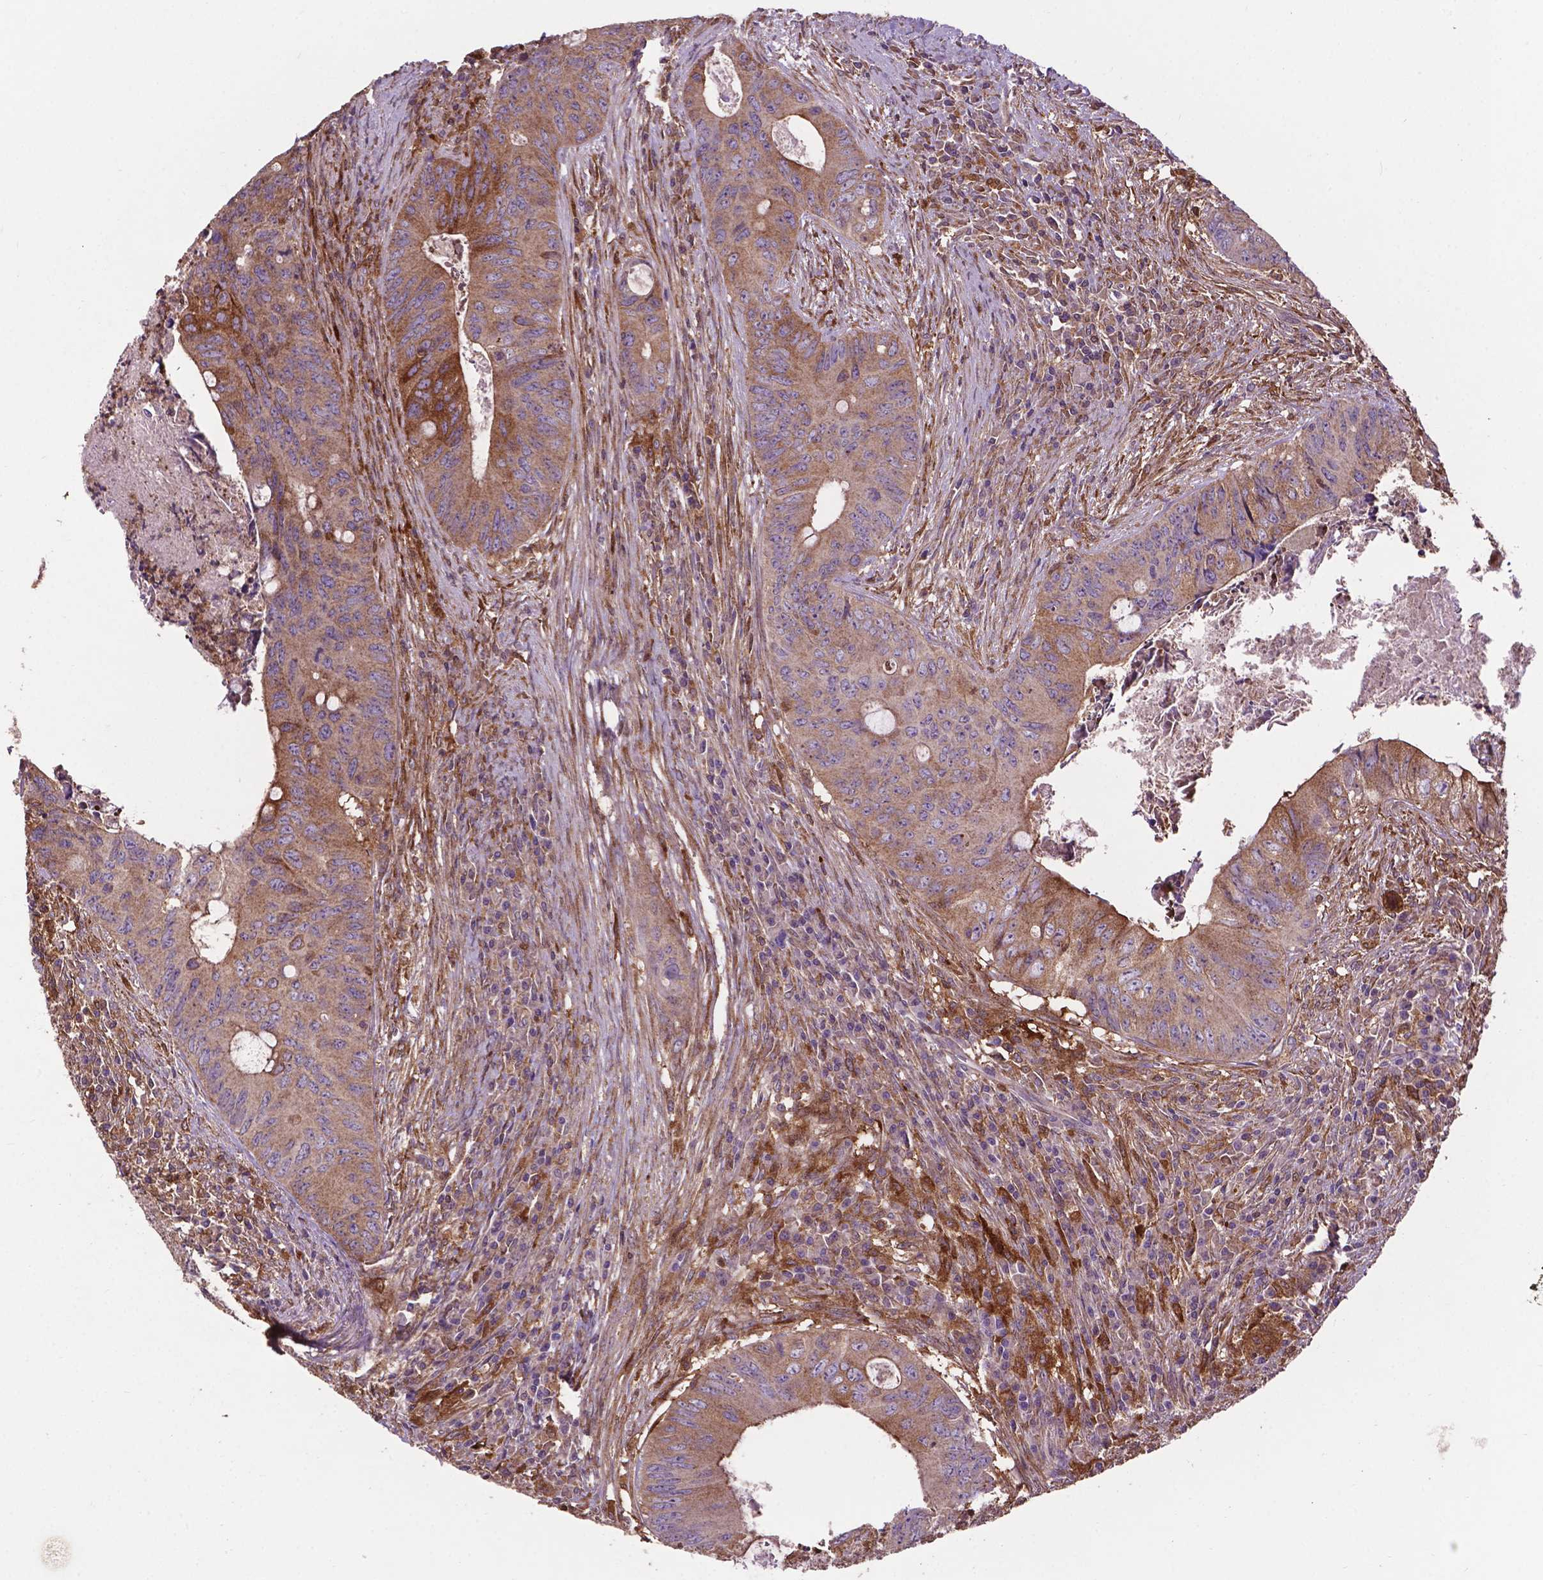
{"staining": {"intensity": "moderate", "quantity": ">75%", "location": "cytoplasmic/membranous"}, "tissue": "colorectal cancer", "cell_type": "Tumor cells", "image_type": "cancer", "snomed": [{"axis": "morphology", "description": "Adenocarcinoma, NOS"}, {"axis": "topography", "description": "Colon"}], "caption": "A micrograph showing moderate cytoplasmic/membranous expression in about >75% of tumor cells in colorectal cancer (adenocarcinoma), as visualized by brown immunohistochemical staining.", "gene": "SMAD3", "patient": {"sex": "female", "age": 74}}